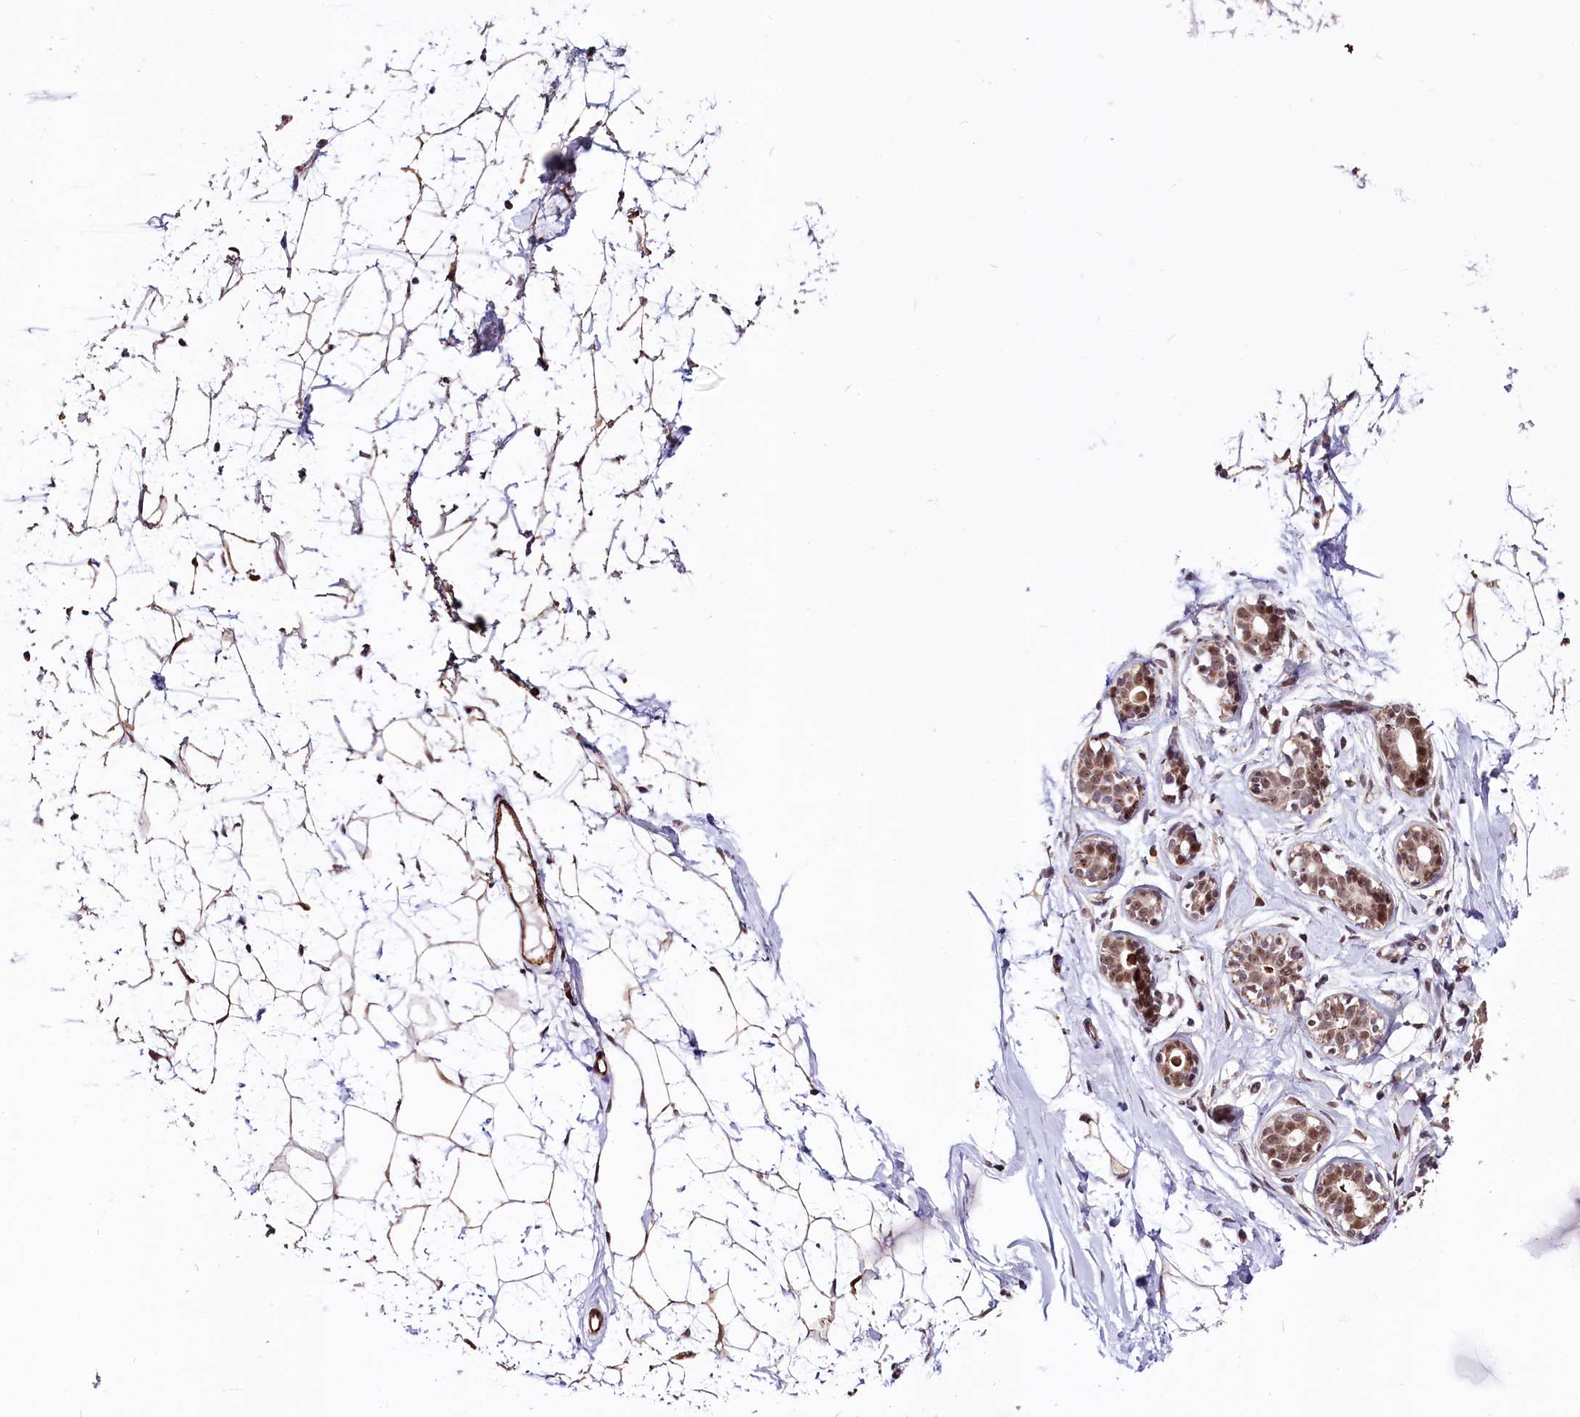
{"staining": {"intensity": "moderate", "quantity": ">75%", "location": "cytoplasmic/membranous,nuclear"}, "tissue": "breast", "cell_type": "Adipocytes", "image_type": "normal", "snomed": [{"axis": "morphology", "description": "Normal tissue, NOS"}, {"axis": "morphology", "description": "Adenoma, NOS"}, {"axis": "topography", "description": "Breast"}], "caption": "Moderate cytoplasmic/membranous,nuclear protein staining is identified in approximately >75% of adipocytes in breast. The staining is performed using DAB brown chromogen to label protein expression. The nuclei are counter-stained blue using hematoxylin.", "gene": "MRPL54", "patient": {"sex": "female", "age": 23}}